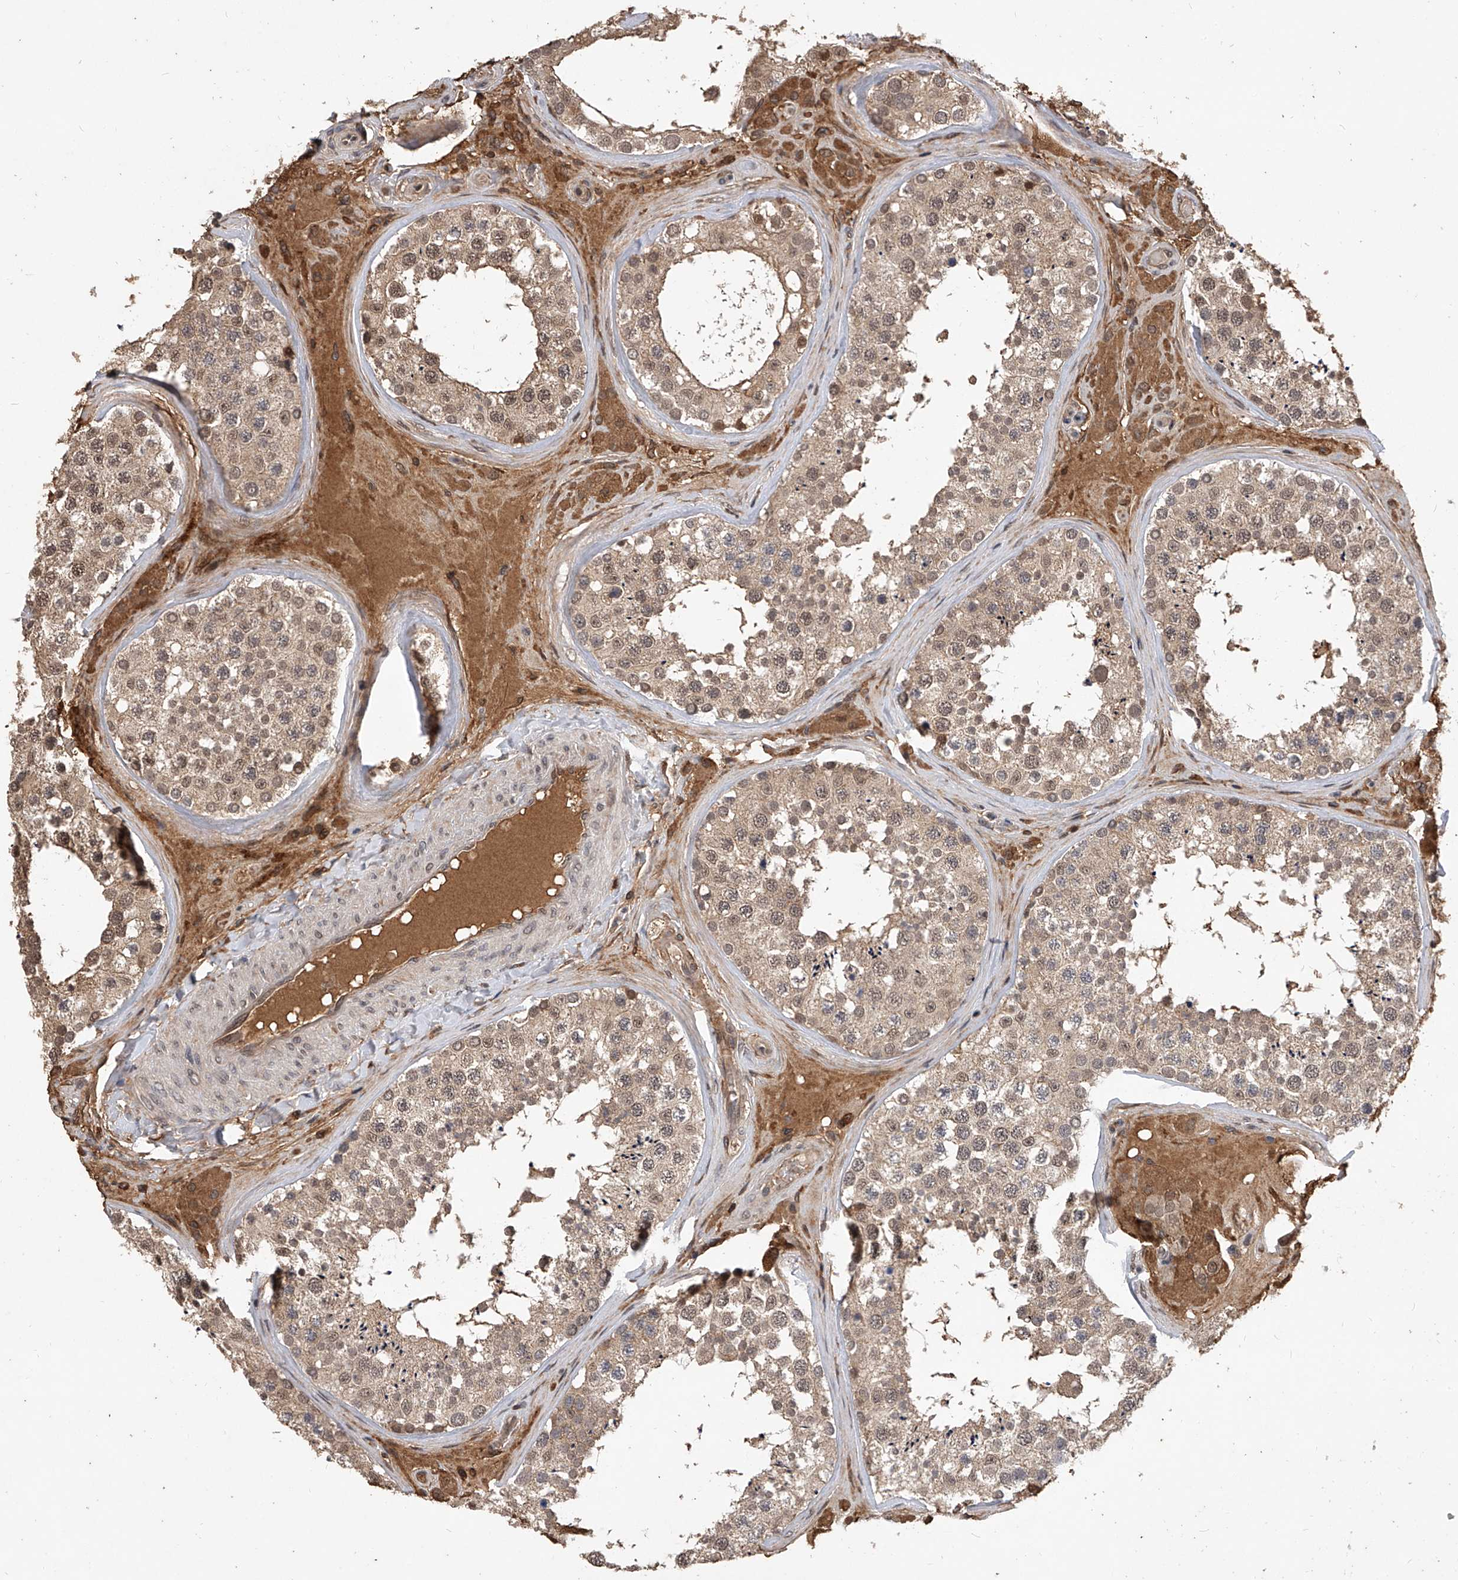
{"staining": {"intensity": "weak", "quantity": ">75%", "location": "cytoplasmic/membranous,nuclear"}, "tissue": "testis", "cell_type": "Cells in seminiferous ducts", "image_type": "normal", "snomed": [{"axis": "morphology", "description": "Normal tissue, NOS"}, {"axis": "topography", "description": "Testis"}], "caption": "Immunohistochemistry (IHC) photomicrograph of normal testis stained for a protein (brown), which displays low levels of weak cytoplasmic/membranous,nuclear staining in about >75% of cells in seminiferous ducts.", "gene": "CFAP410", "patient": {"sex": "male", "age": 46}}